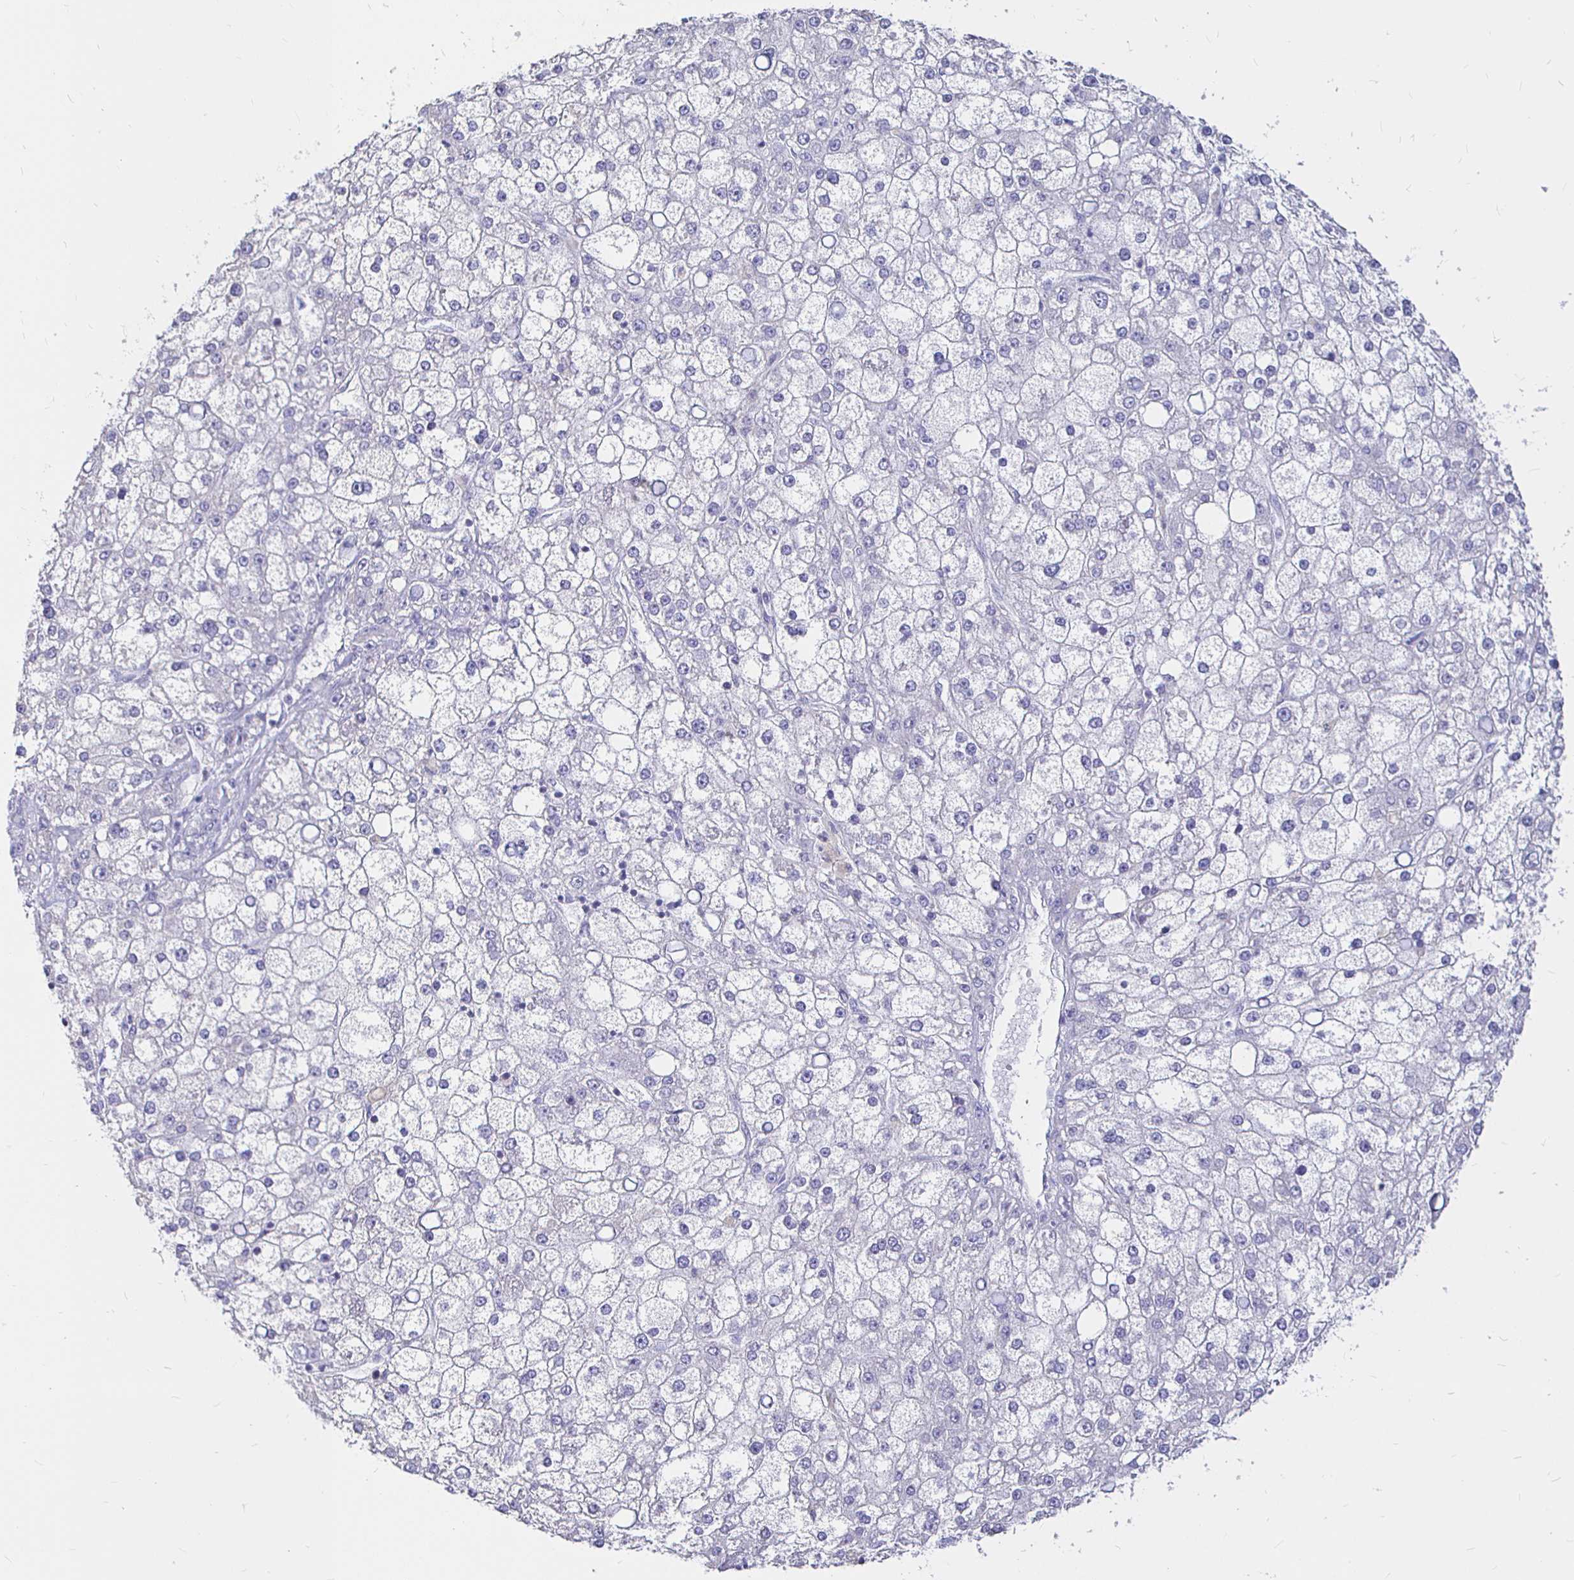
{"staining": {"intensity": "negative", "quantity": "none", "location": "none"}, "tissue": "liver cancer", "cell_type": "Tumor cells", "image_type": "cancer", "snomed": [{"axis": "morphology", "description": "Carcinoma, Hepatocellular, NOS"}, {"axis": "topography", "description": "Liver"}], "caption": "The histopathology image displays no significant positivity in tumor cells of liver cancer.", "gene": "NECAB1", "patient": {"sex": "male", "age": 67}}